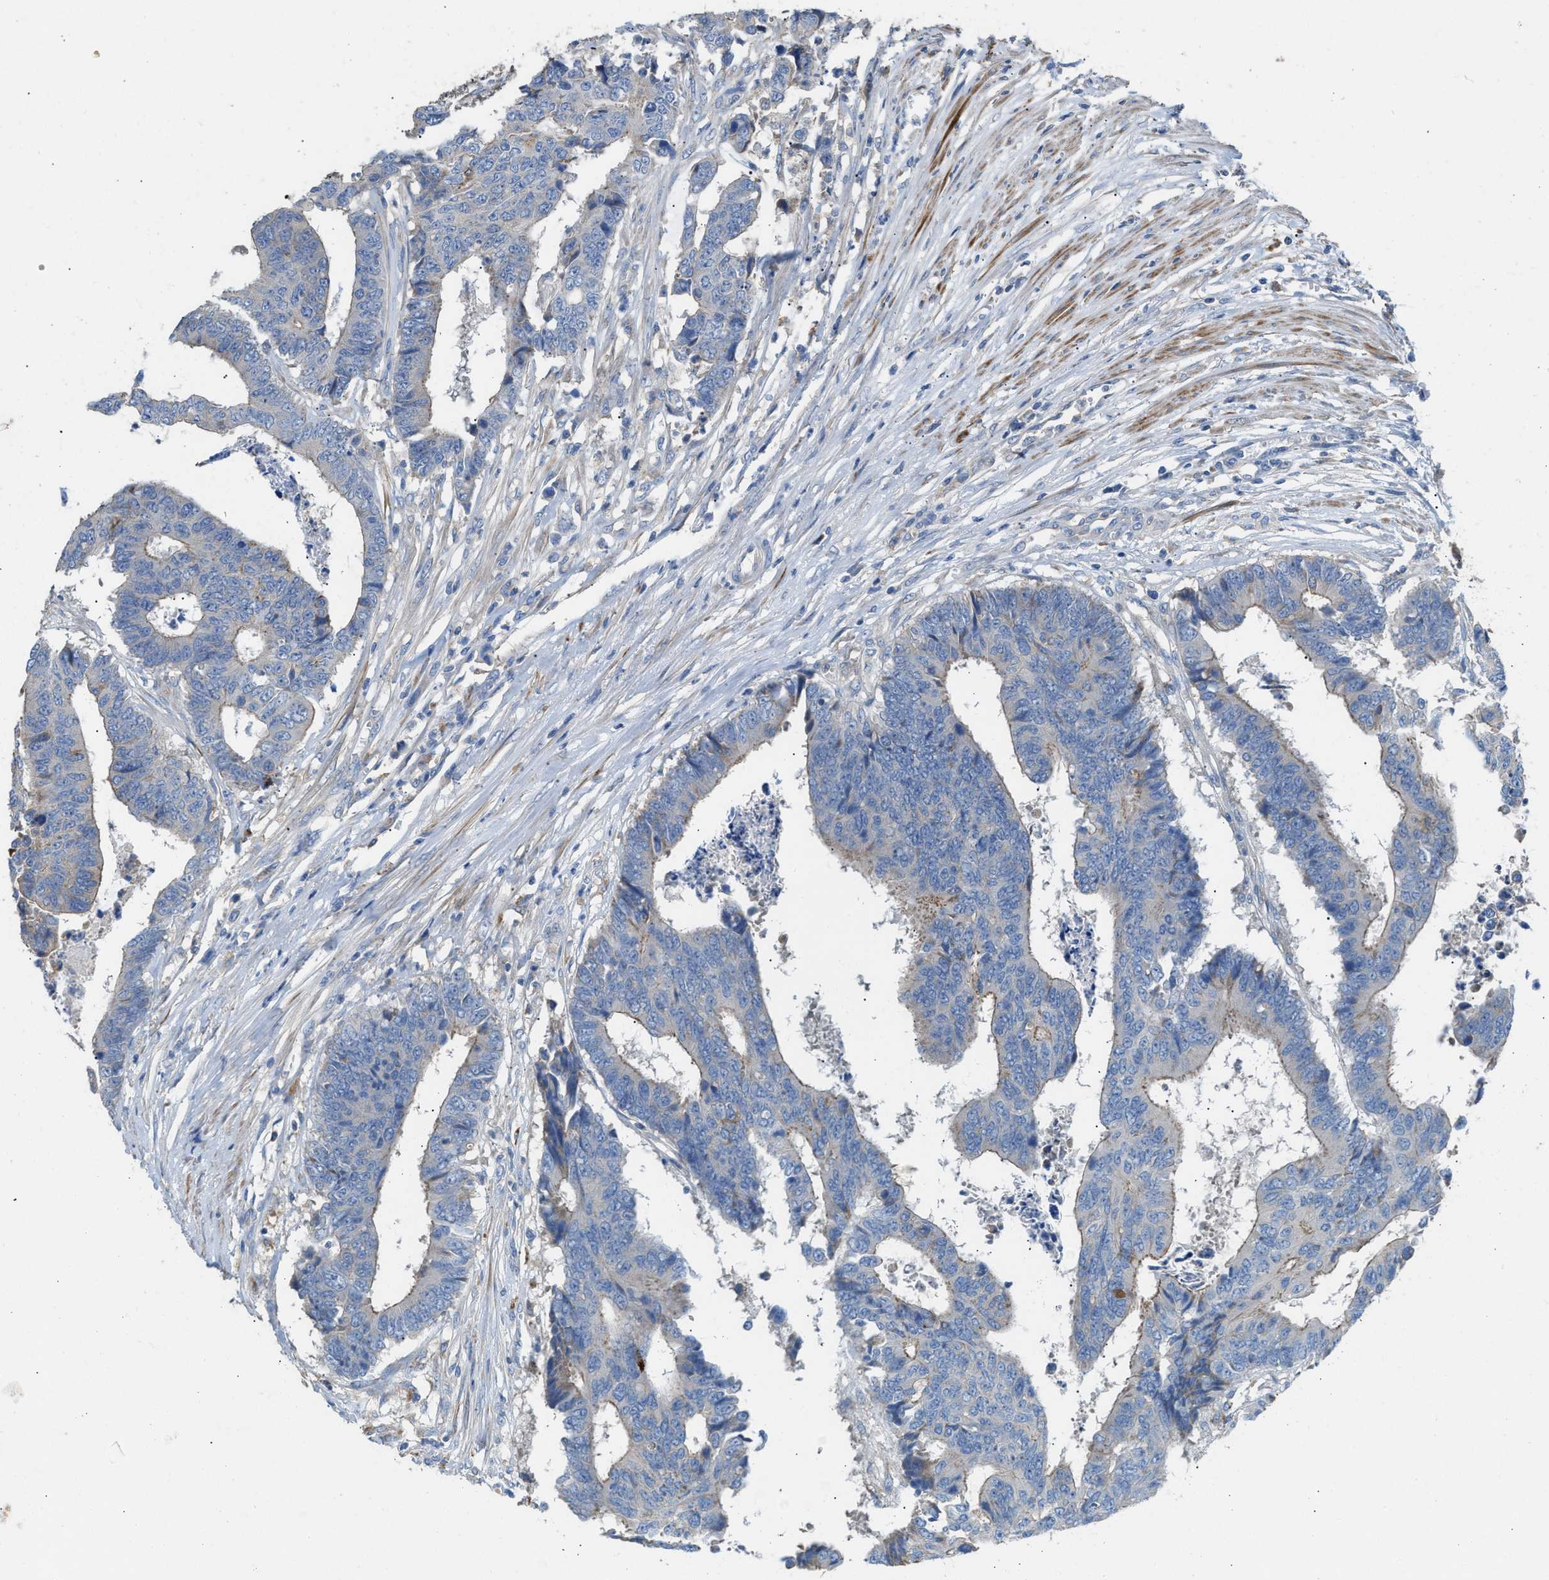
{"staining": {"intensity": "negative", "quantity": "none", "location": "none"}, "tissue": "colorectal cancer", "cell_type": "Tumor cells", "image_type": "cancer", "snomed": [{"axis": "morphology", "description": "Adenocarcinoma, NOS"}, {"axis": "topography", "description": "Rectum"}], "caption": "Protein analysis of colorectal cancer (adenocarcinoma) demonstrates no significant expression in tumor cells.", "gene": "AOAH", "patient": {"sex": "male", "age": 84}}